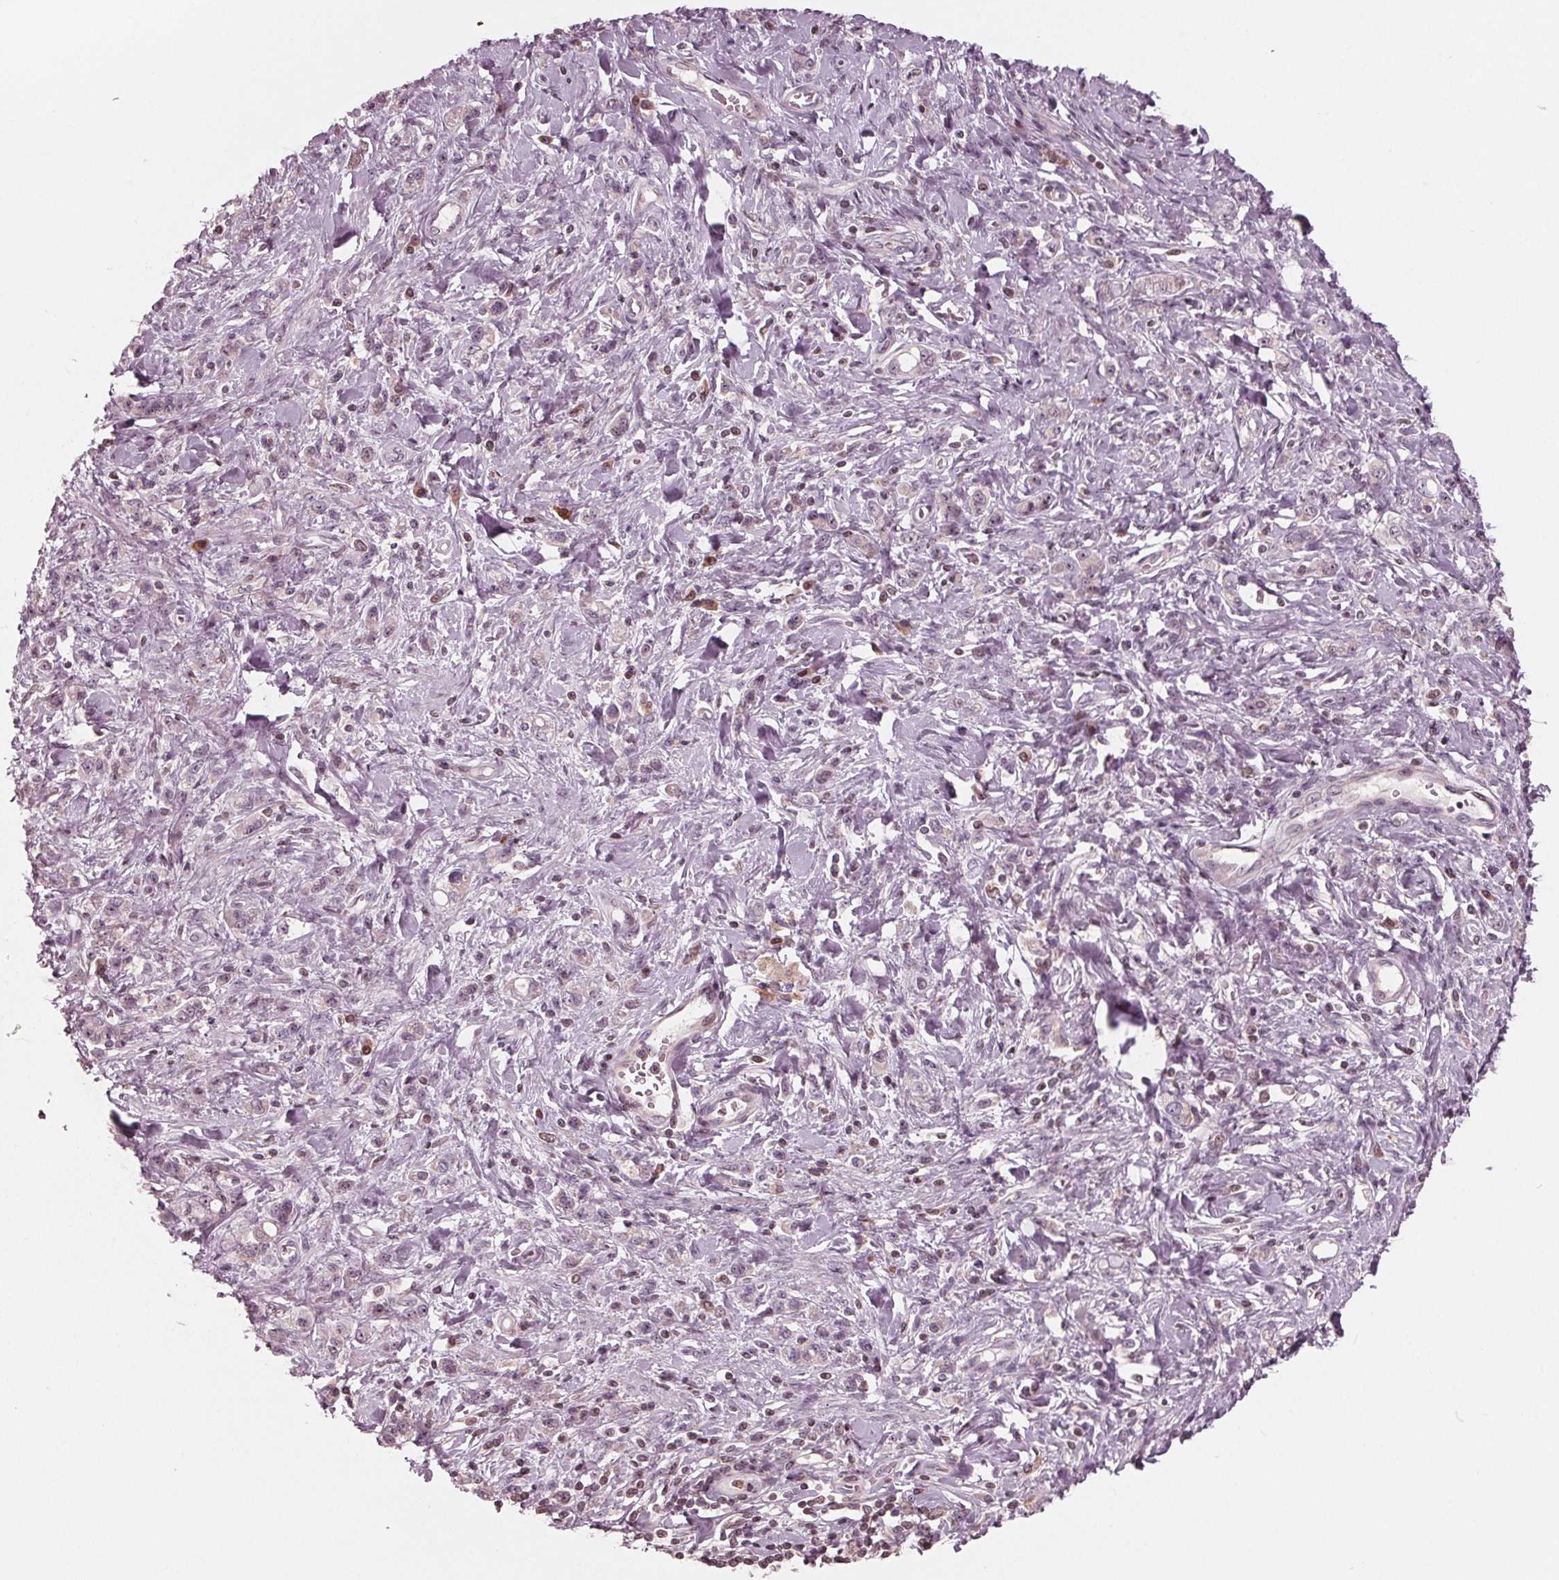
{"staining": {"intensity": "negative", "quantity": "none", "location": "none"}, "tissue": "stomach cancer", "cell_type": "Tumor cells", "image_type": "cancer", "snomed": [{"axis": "morphology", "description": "Adenocarcinoma, NOS"}, {"axis": "topography", "description": "Stomach"}], "caption": "A micrograph of stomach cancer stained for a protein exhibits no brown staining in tumor cells.", "gene": "NUP210", "patient": {"sex": "male", "age": 77}}